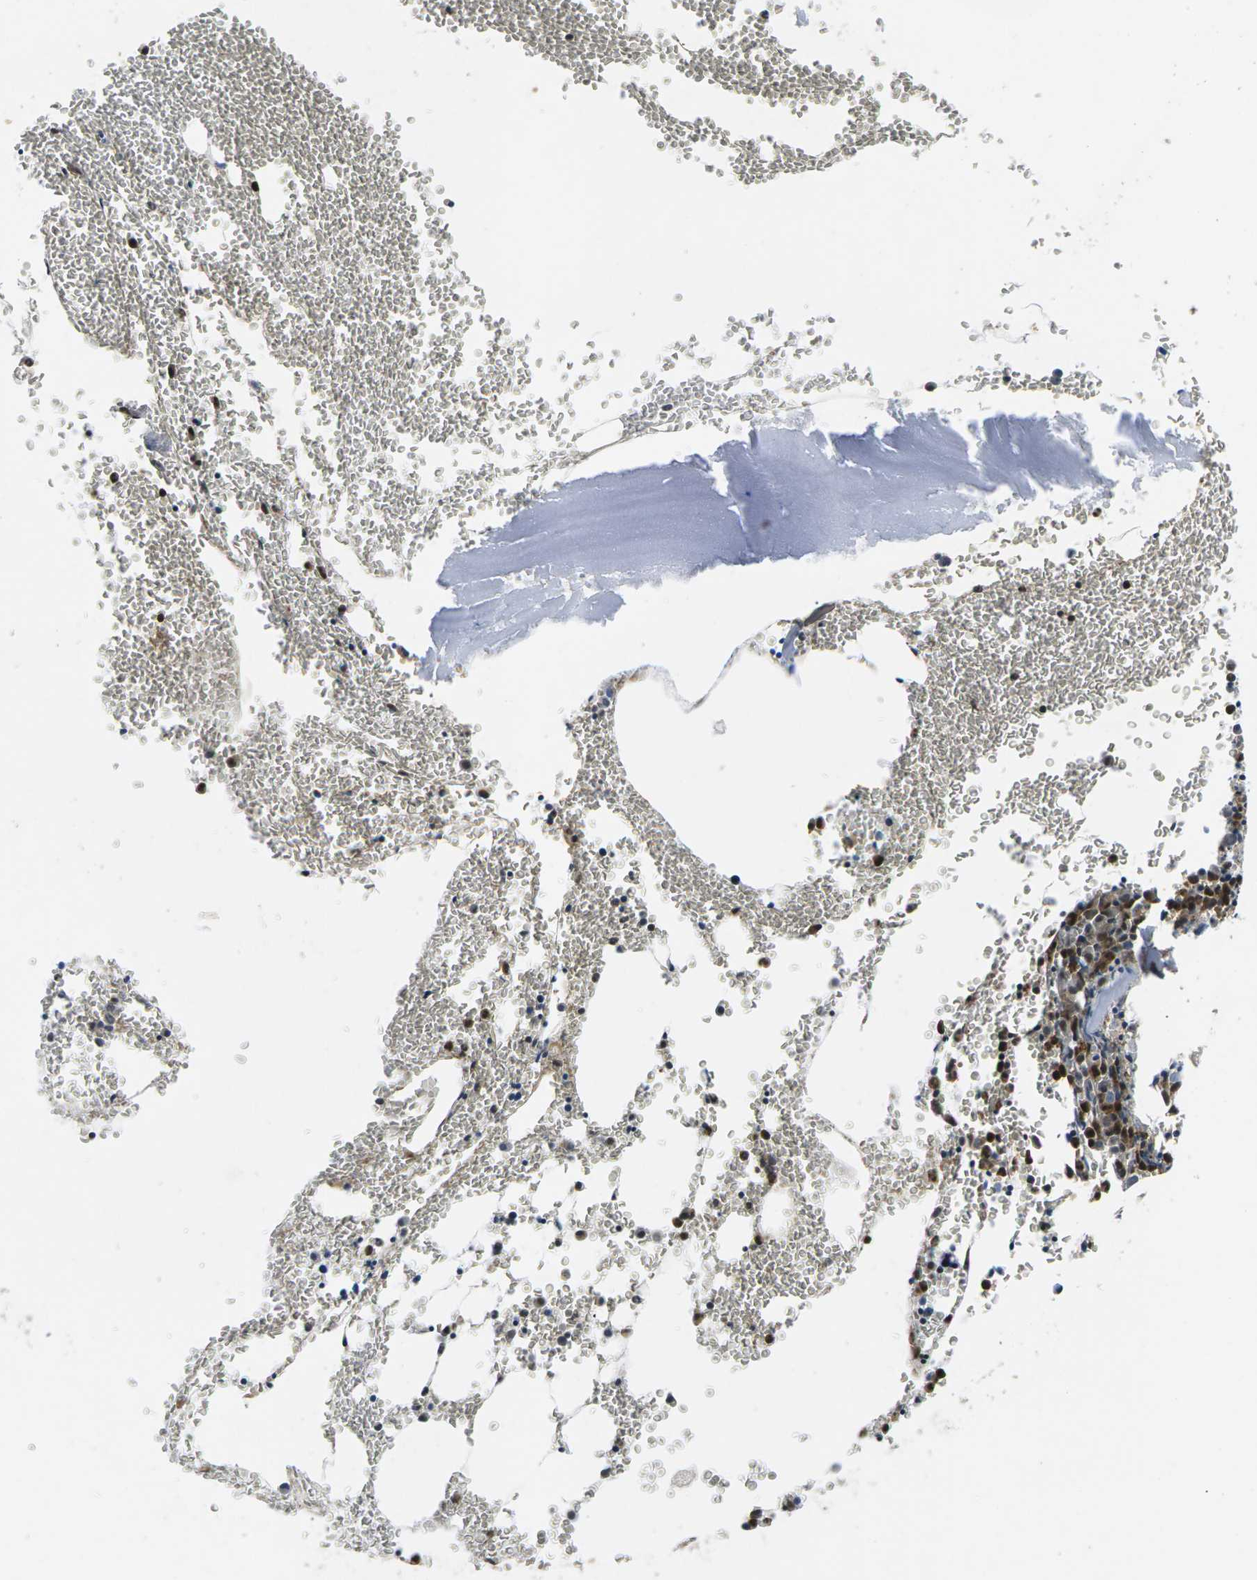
{"staining": {"intensity": "strong", "quantity": ">75%", "location": "cytoplasmic/membranous"}, "tissue": "bone marrow", "cell_type": "Hematopoietic cells", "image_type": "normal", "snomed": [{"axis": "morphology", "description": "Normal tissue, NOS"}, {"axis": "morphology", "description": "Inflammation, NOS"}, {"axis": "topography", "description": "Bone marrow"}], "caption": "A brown stain labels strong cytoplasmic/membranous staining of a protein in hematopoietic cells of unremarkable bone marrow.", "gene": "PLCE1", "patient": {"sex": "female", "age": 56}}